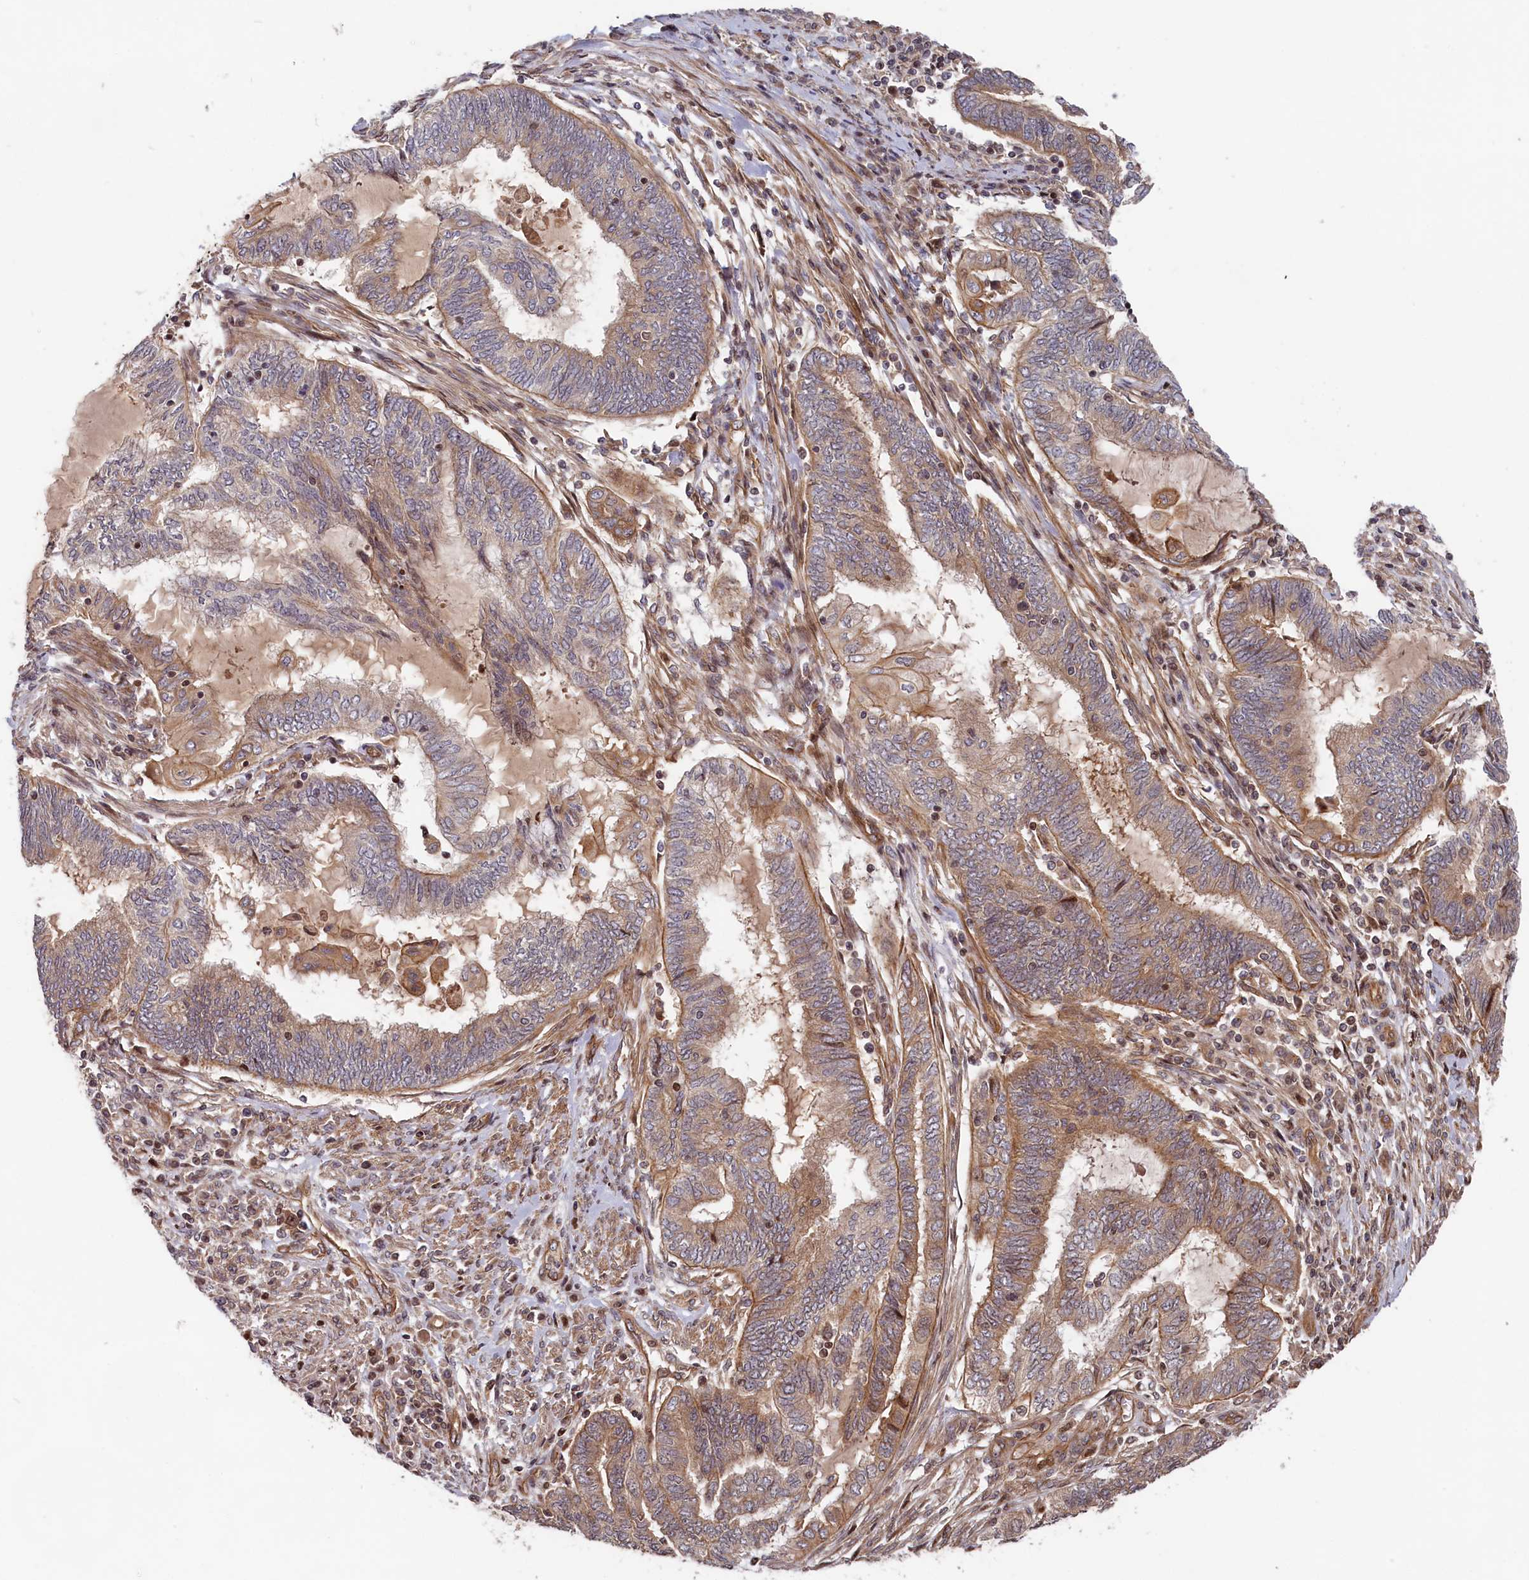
{"staining": {"intensity": "weak", "quantity": ">75%", "location": "cytoplasmic/membranous"}, "tissue": "endometrial cancer", "cell_type": "Tumor cells", "image_type": "cancer", "snomed": [{"axis": "morphology", "description": "Adenocarcinoma, NOS"}, {"axis": "topography", "description": "Uterus"}, {"axis": "topography", "description": "Endometrium"}], "caption": "Protein analysis of endometrial cancer tissue displays weak cytoplasmic/membranous expression in about >75% of tumor cells.", "gene": "CEP44", "patient": {"sex": "female", "age": 70}}